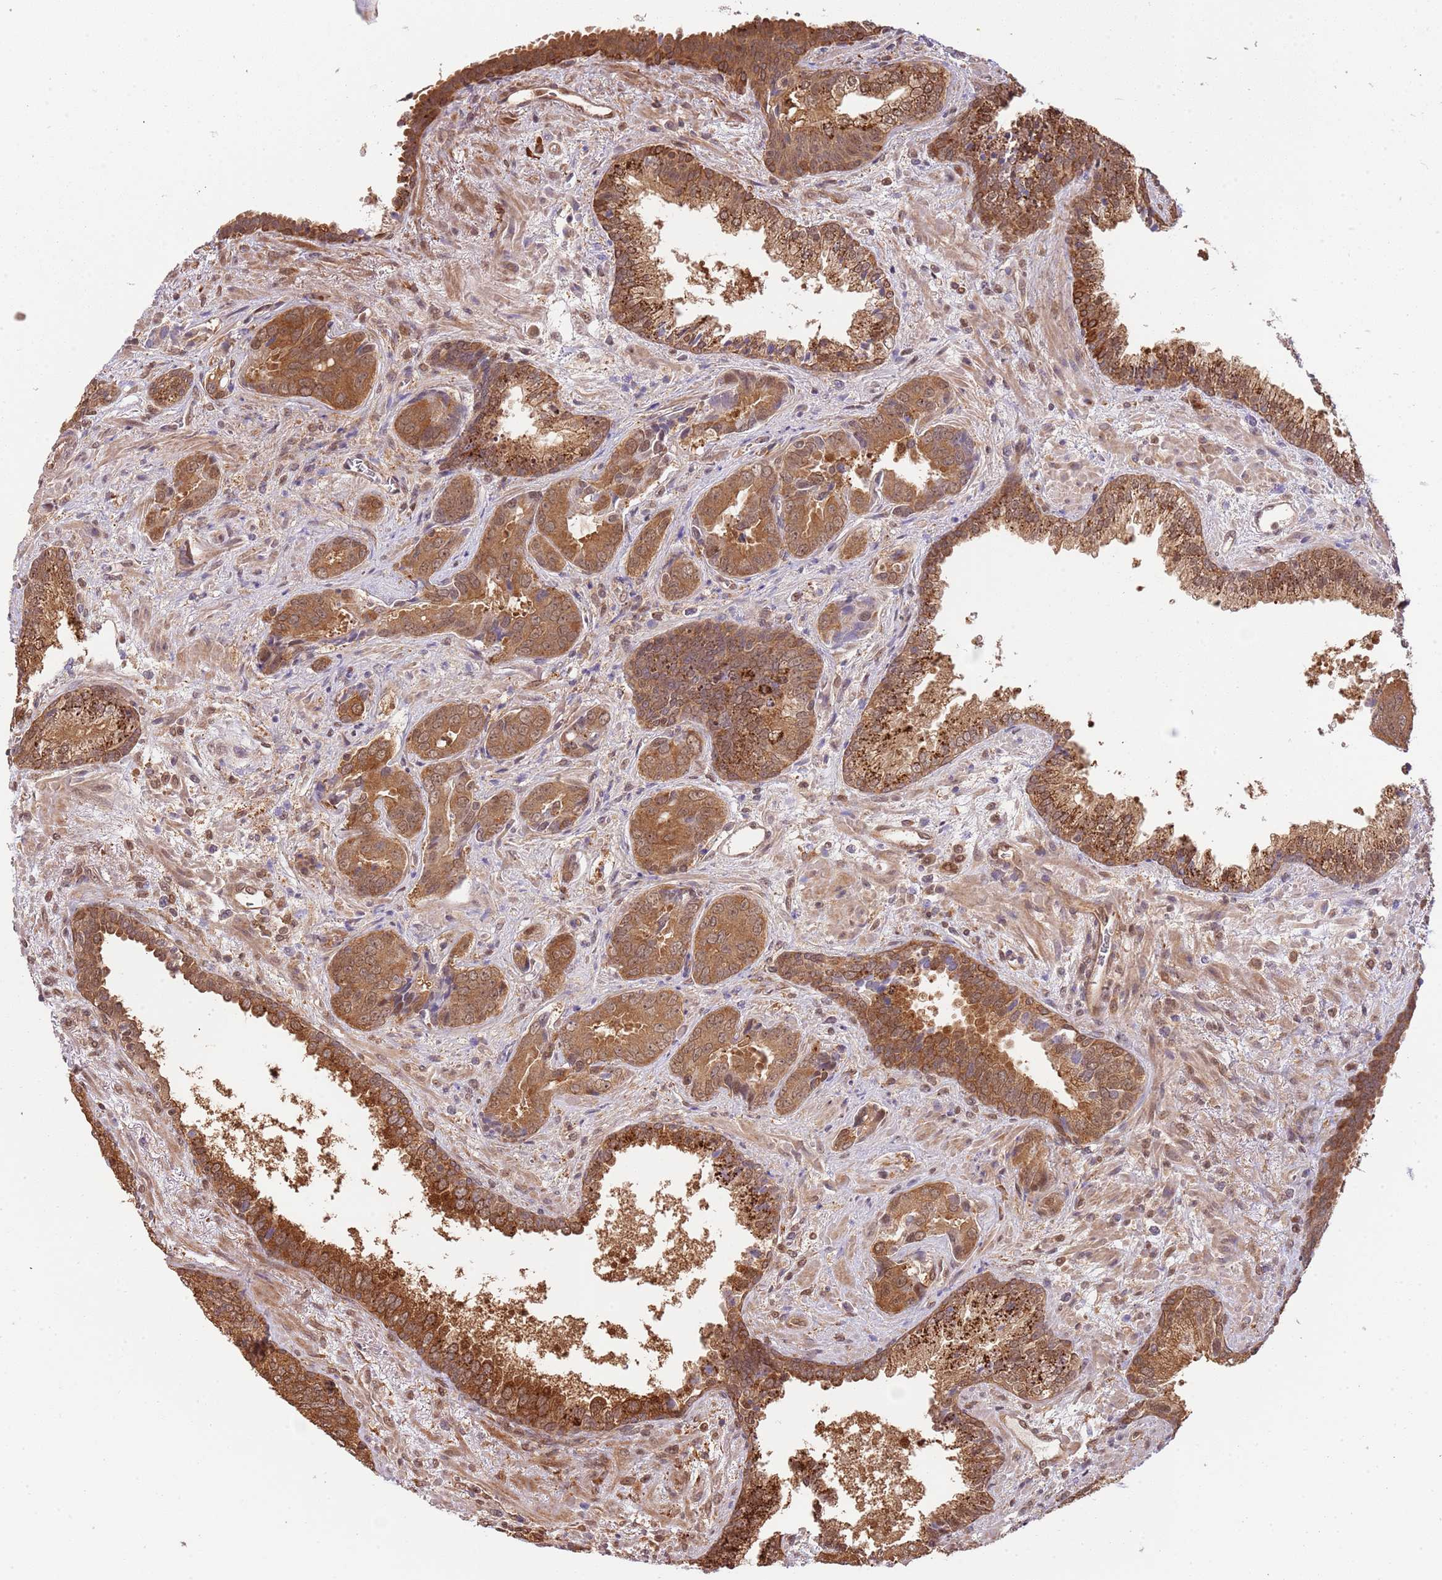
{"staining": {"intensity": "moderate", "quantity": ">75%", "location": "cytoplasmic/membranous,nuclear"}, "tissue": "prostate cancer", "cell_type": "Tumor cells", "image_type": "cancer", "snomed": [{"axis": "morphology", "description": "Adenocarcinoma, High grade"}, {"axis": "topography", "description": "Prostate"}], "caption": "A micrograph of human adenocarcinoma (high-grade) (prostate) stained for a protein displays moderate cytoplasmic/membranous and nuclear brown staining in tumor cells. Using DAB (3,3'-diaminobenzidine) (brown) and hematoxylin (blue) stains, captured at high magnification using brightfield microscopy.", "gene": "PLSCR5", "patient": {"sex": "male", "age": 71}}